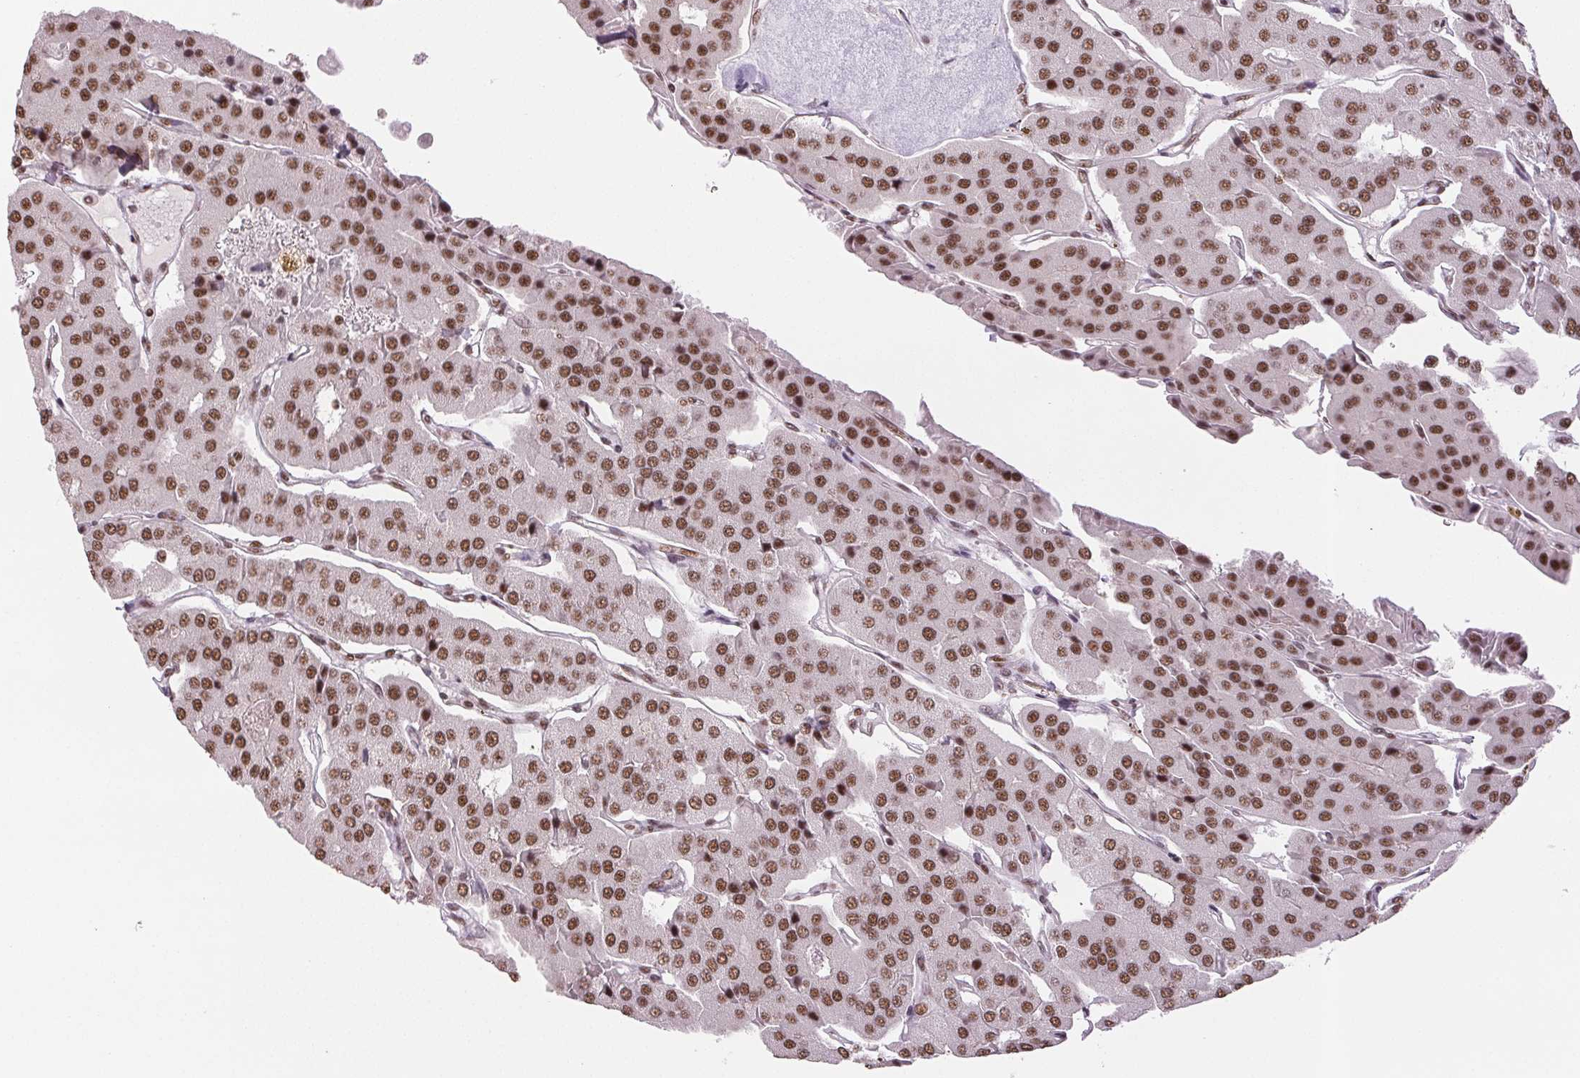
{"staining": {"intensity": "moderate", "quantity": ">75%", "location": "nuclear"}, "tissue": "parathyroid gland", "cell_type": "Glandular cells", "image_type": "normal", "snomed": [{"axis": "morphology", "description": "Normal tissue, NOS"}, {"axis": "morphology", "description": "Adenoma, NOS"}, {"axis": "topography", "description": "Parathyroid gland"}], "caption": "Immunohistochemistry (IHC) staining of normal parathyroid gland, which shows medium levels of moderate nuclear expression in about >75% of glandular cells indicating moderate nuclear protein positivity. The staining was performed using DAB (brown) for protein detection and nuclei were counterstained in hematoxylin (blue).", "gene": "IK", "patient": {"sex": "female", "age": 86}}